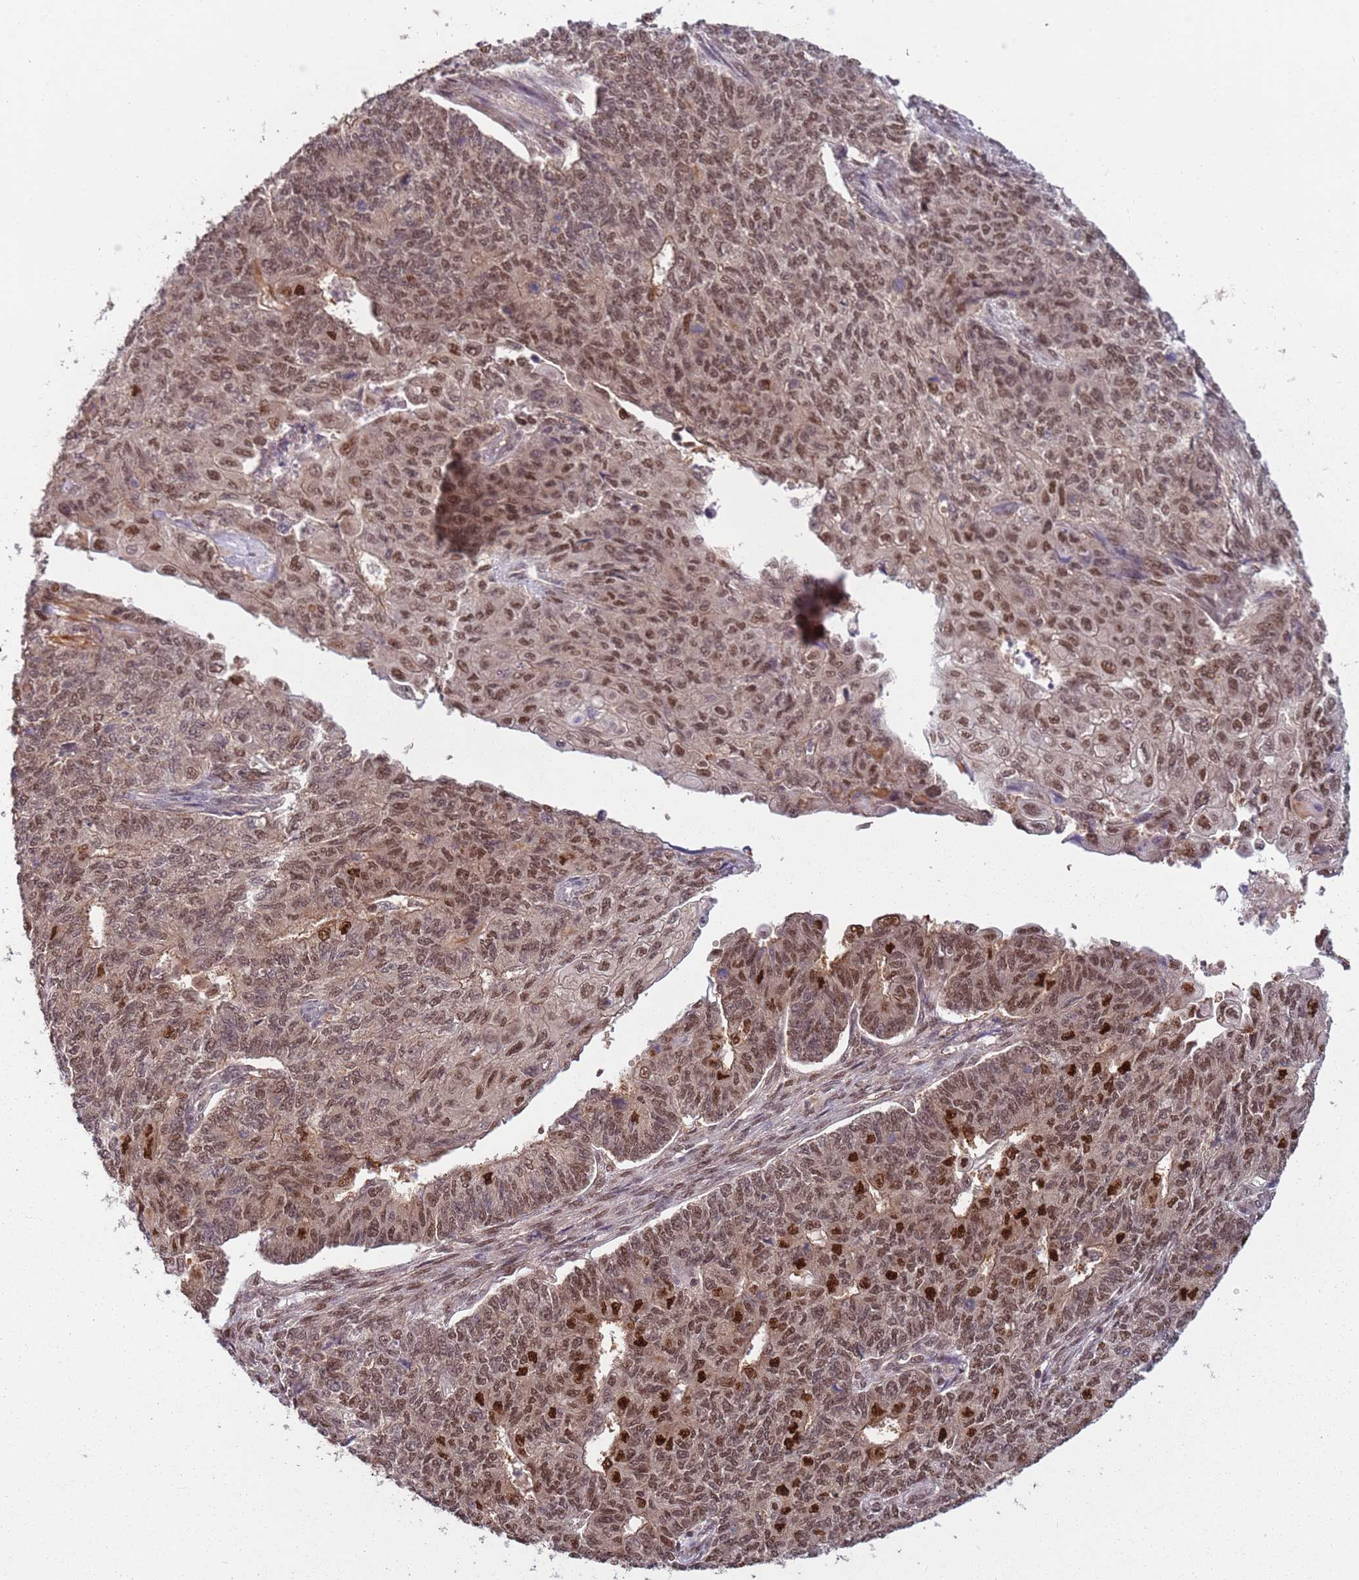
{"staining": {"intensity": "strong", "quantity": "25%-75%", "location": "nuclear"}, "tissue": "endometrial cancer", "cell_type": "Tumor cells", "image_type": "cancer", "snomed": [{"axis": "morphology", "description": "Adenocarcinoma, NOS"}, {"axis": "topography", "description": "Endometrium"}], "caption": "Protein staining of adenocarcinoma (endometrial) tissue reveals strong nuclear positivity in approximately 25%-75% of tumor cells.", "gene": "PGLS", "patient": {"sex": "female", "age": 32}}